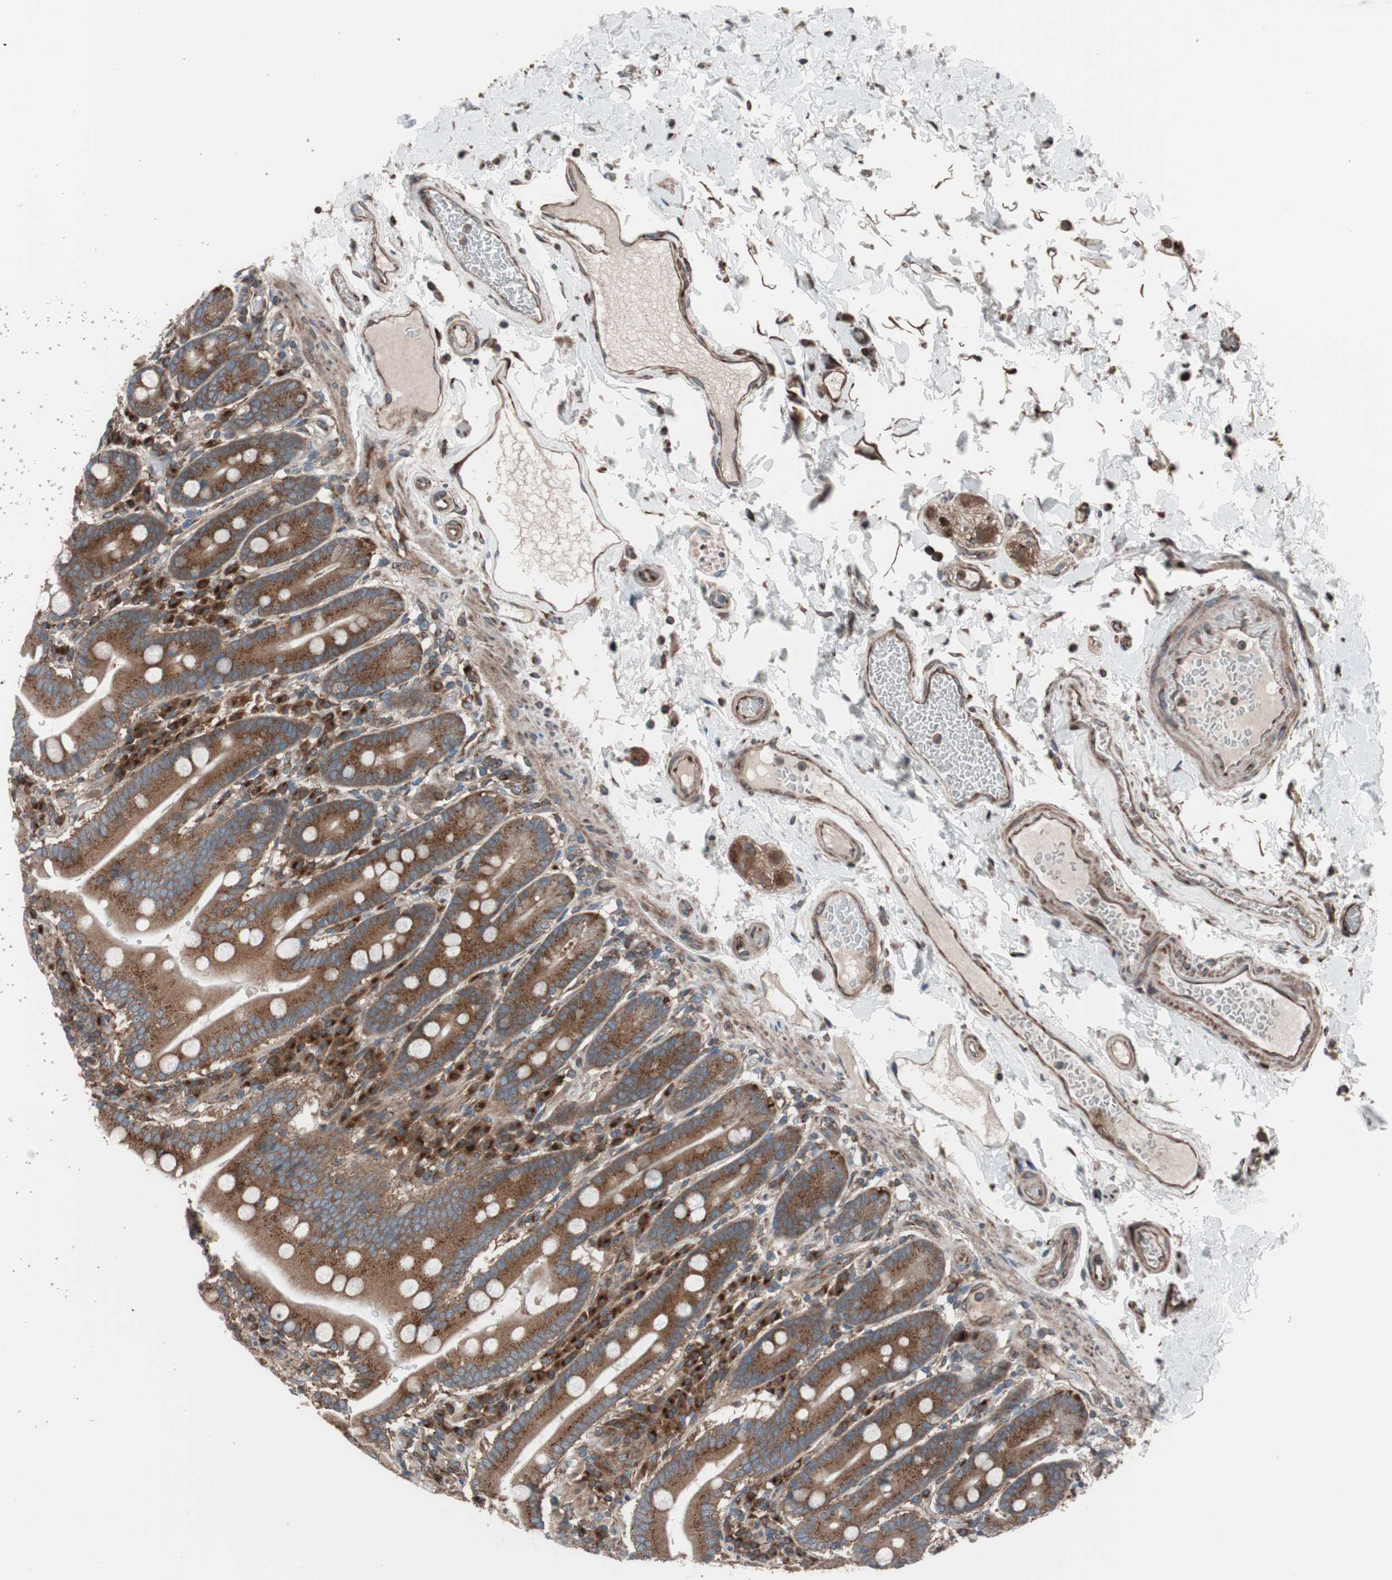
{"staining": {"intensity": "moderate", "quantity": ">75%", "location": "cytoplasmic/membranous"}, "tissue": "duodenum", "cell_type": "Glandular cells", "image_type": "normal", "snomed": [{"axis": "morphology", "description": "Normal tissue, NOS"}, {"axis": "topography", "description": "Small intestine, NOS"}], "caption": "High-power microscopy captured an immunohistochemistry (IHC) photomicrograph of benign duodenum, revealing moderate cytoplasmic/membranous expression in about >75% of glandular cells.", "gene": "SEC31A", "patient": {"sex": "female", "age": 71}}